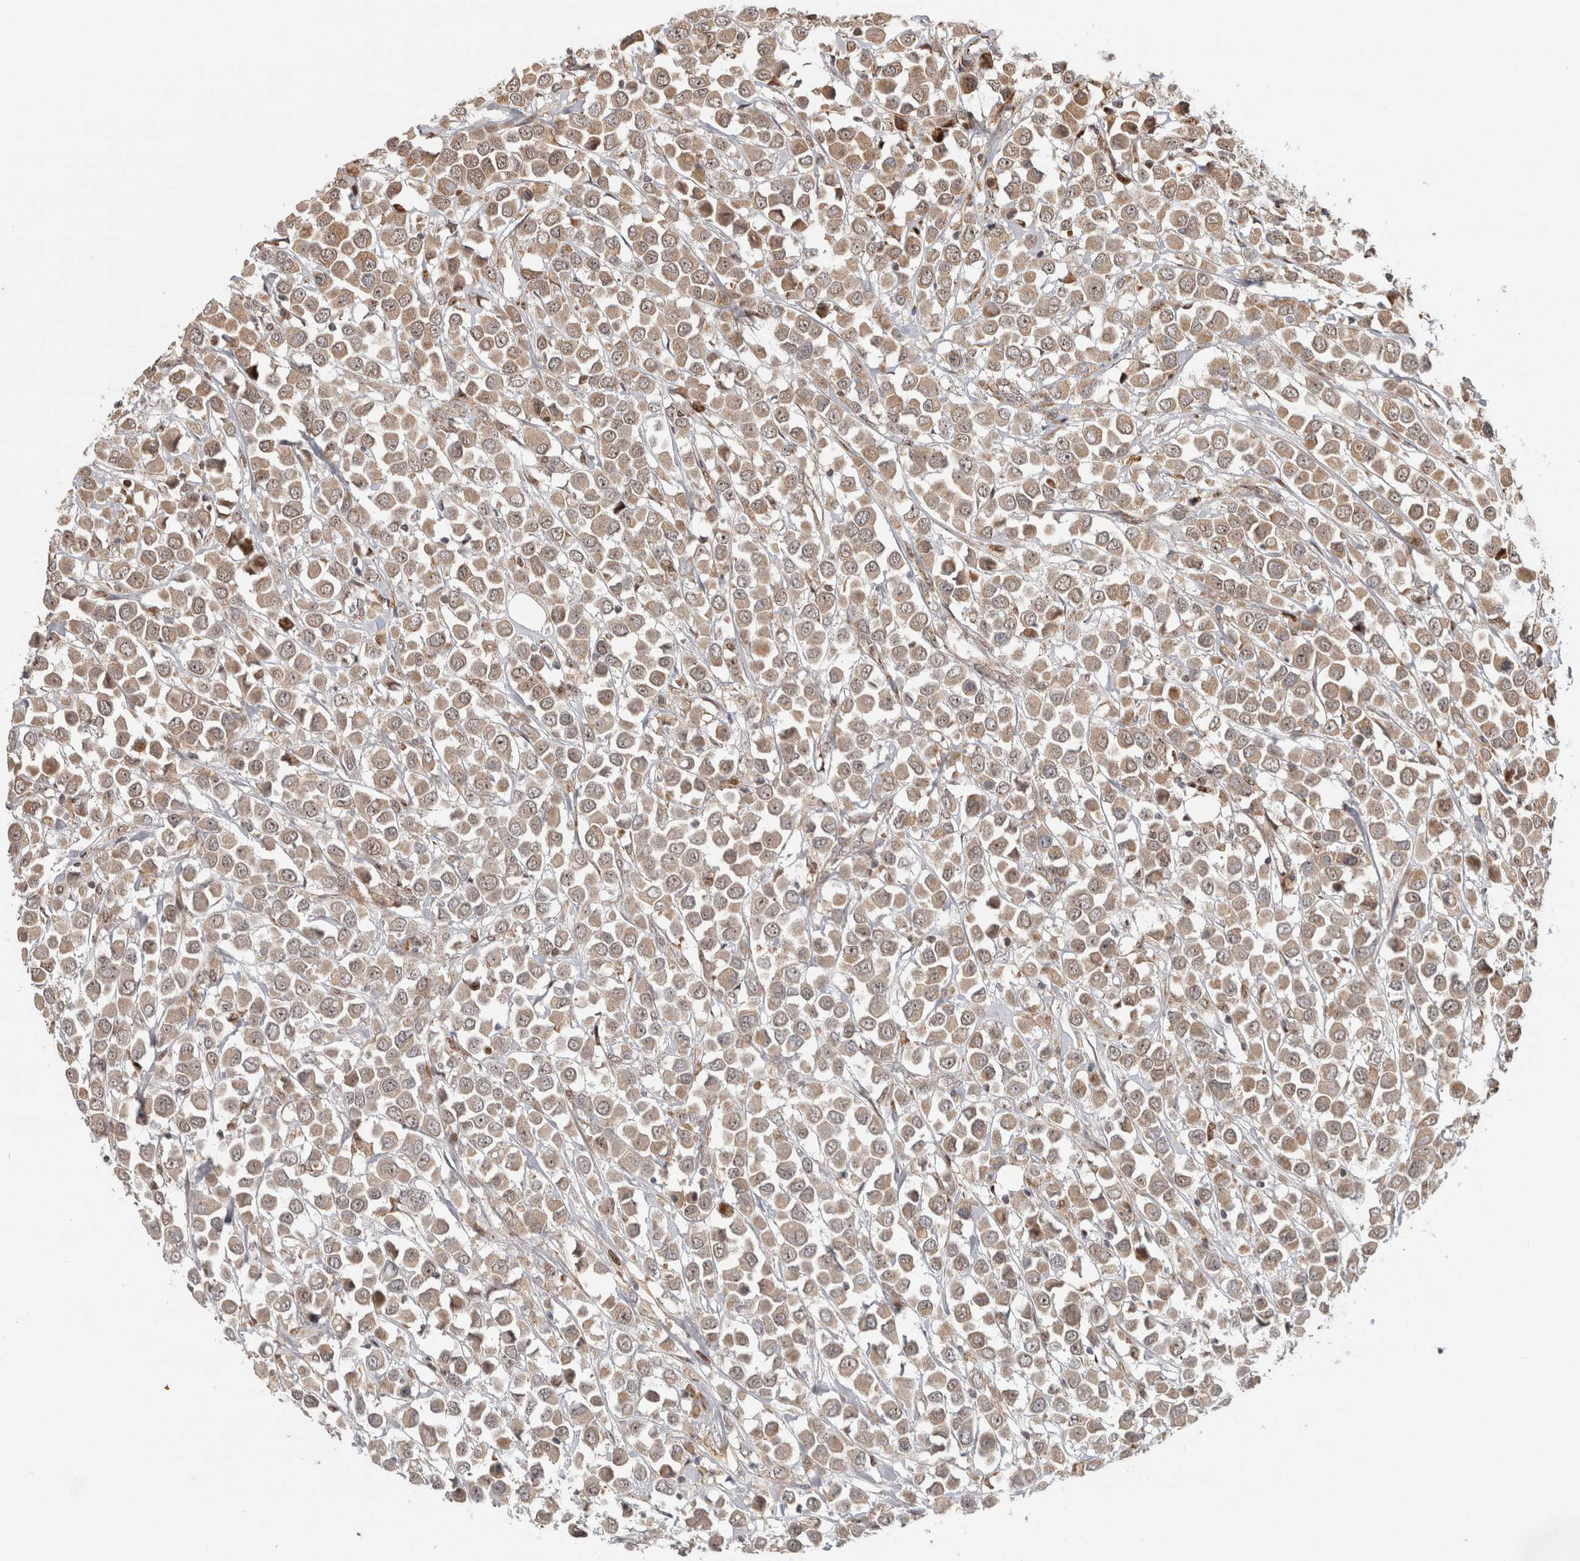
{"staining": {"intensity": "weak", "quantity": ">75%", "location": "cytoplasmic/membranous,nuclear"}, "tissue": "breast cancer", "cell_type": "Tumor cells", "image_type": "cancer", "snomed": [{"axis": "morphology", "description": "Duct carcinoma"}, {"axis": "topography", "description": "Breast"}], "caption": "Approximately >75% of tumor cells in breast cancer (invasive ductal carcinoma) demonstrate weak cytoplasmic/membranous and nuclear protein expression as visualized by brown immunohistochemical staining.", "gene": "INSRR", "patient": {"sex": "female", "age": 61}}